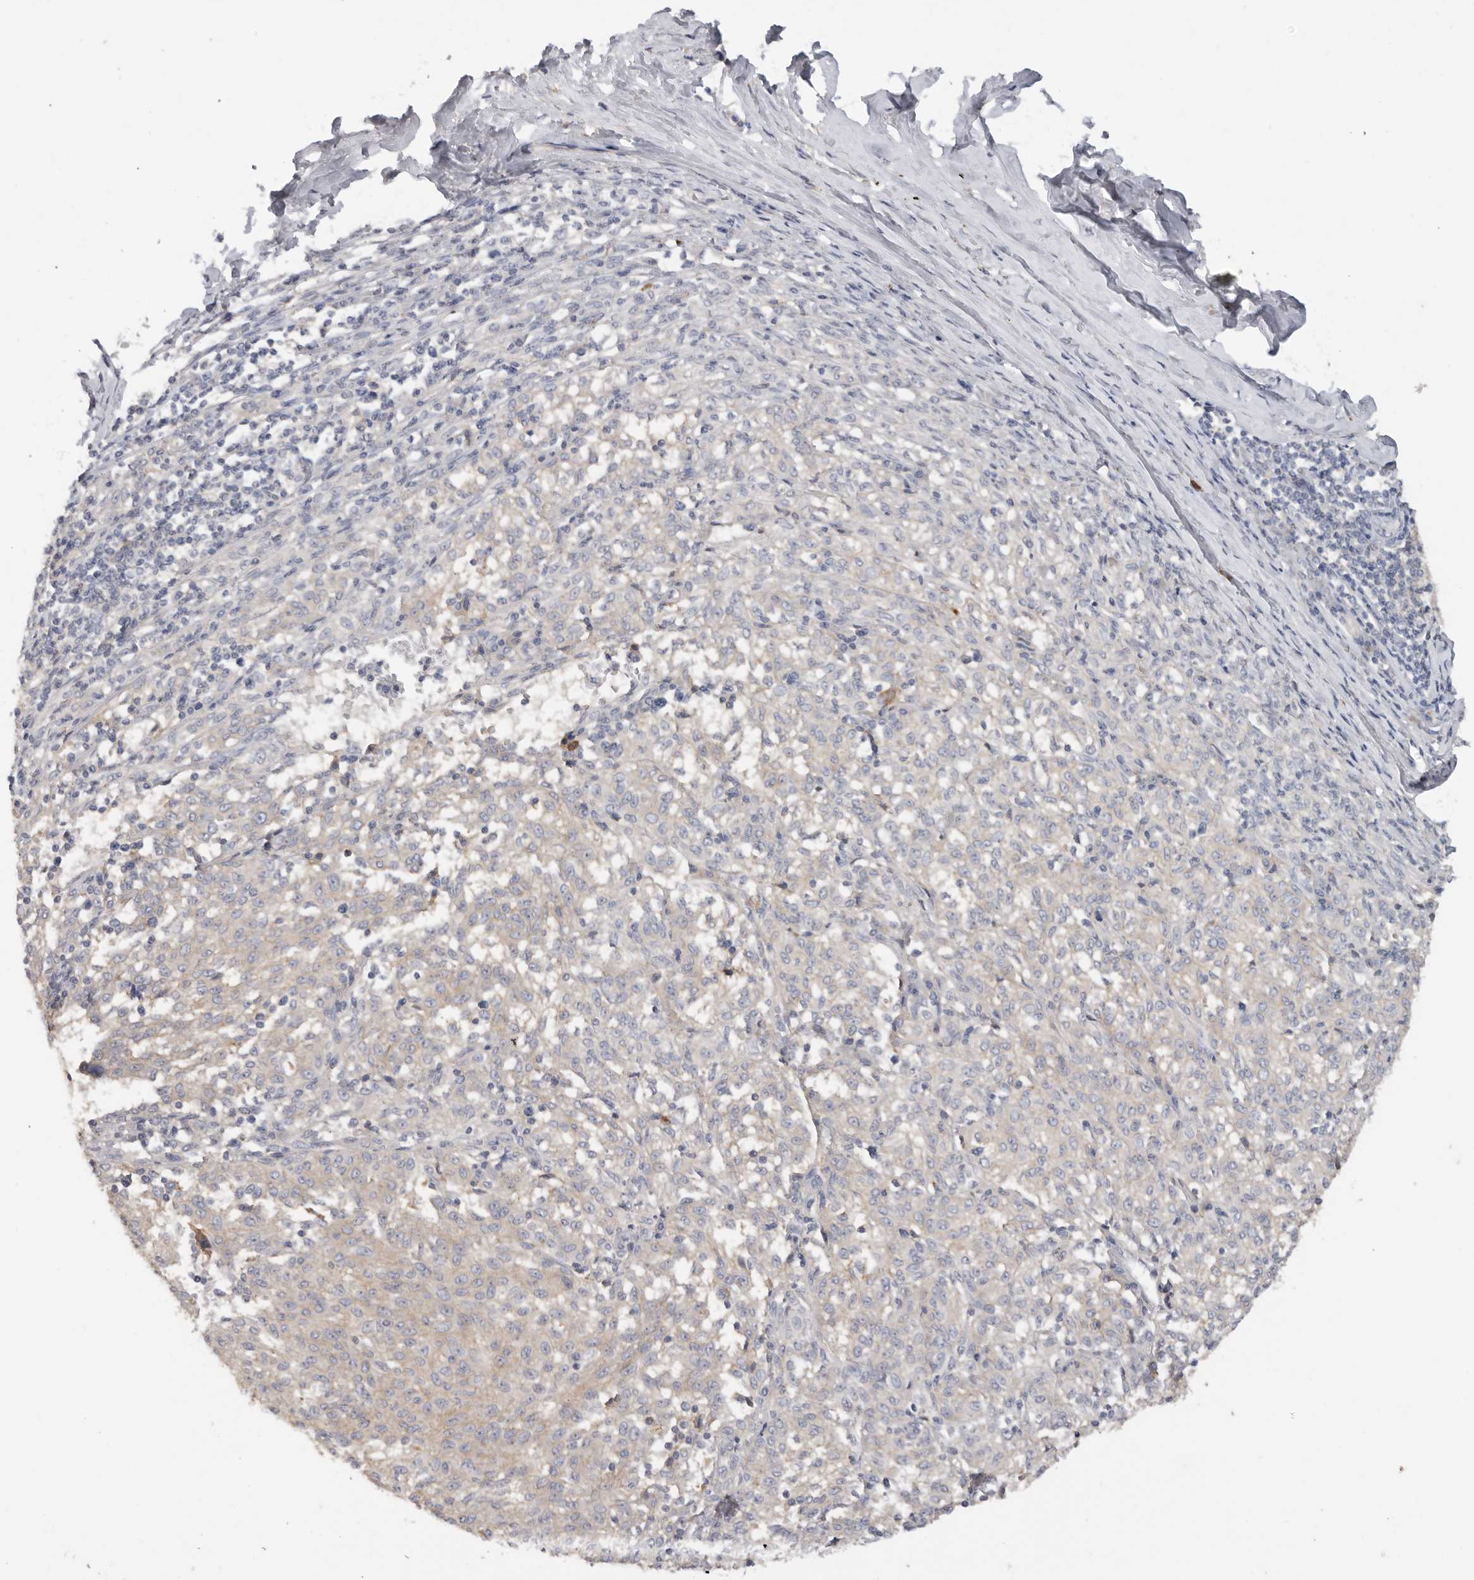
{"staining": {"intensity": "weak", "quantity": "25%-75%", "location": "cytoplasmic/membranous"}, "tissue": "melanoma", "cell_type": "Tumor cells", "image_type": "cancer", "snomed": [{"axis": "morphology", "description": "Malignant melanoma, NOS"}, {"axis": "topography", "description": "Skin"}], "caption": "Melanoma tissue reveals weak cytoplasmic/membranous positivity in about 25%-75% of tumor cells, visualized by immunohistochemistry. The protein of interest is shown in brown color, while the nuclei are stained blue.", "gene": "WDTC1", "patient": {"sex": "female", "age": 72}}